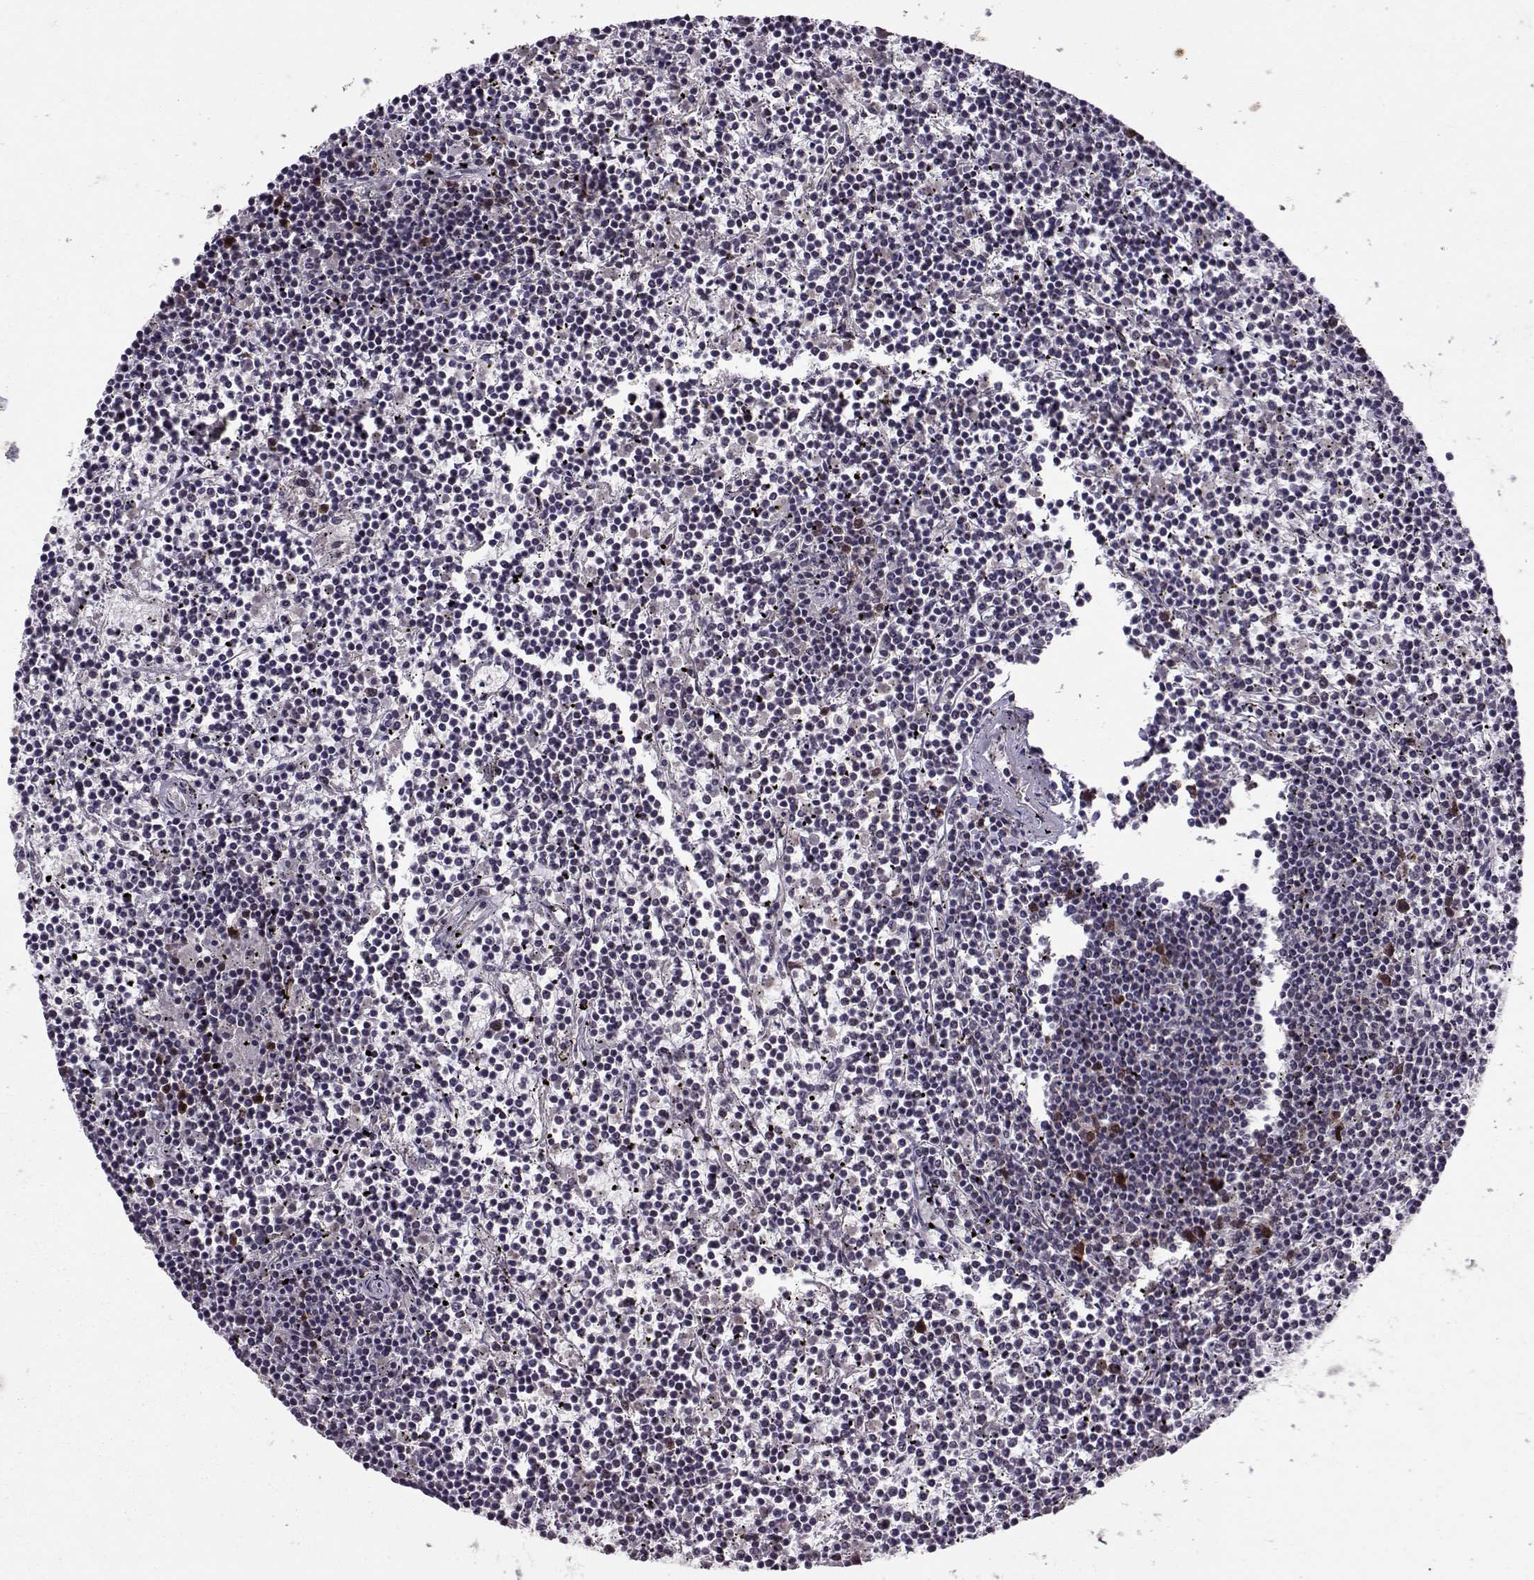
{"staining": {"intensity": "negative", "quantity": "none", "location": "none"}, "tissue": "lymphoma", "cell_type": "Tumor cells", "image_type": "cancer", "snomed": [{"axis": "morphology", "description": "Malignant lymphoma, non-Hodgkin's type, Low grade"}, {"axis": "topography", "description": "Spleen"}], "caption": "DAB immunohistochemical staining of lymphoma shows no significant expression in tumor cells.", "gene": "CDK4", "patient": {"sex": "female", "age": 19}}